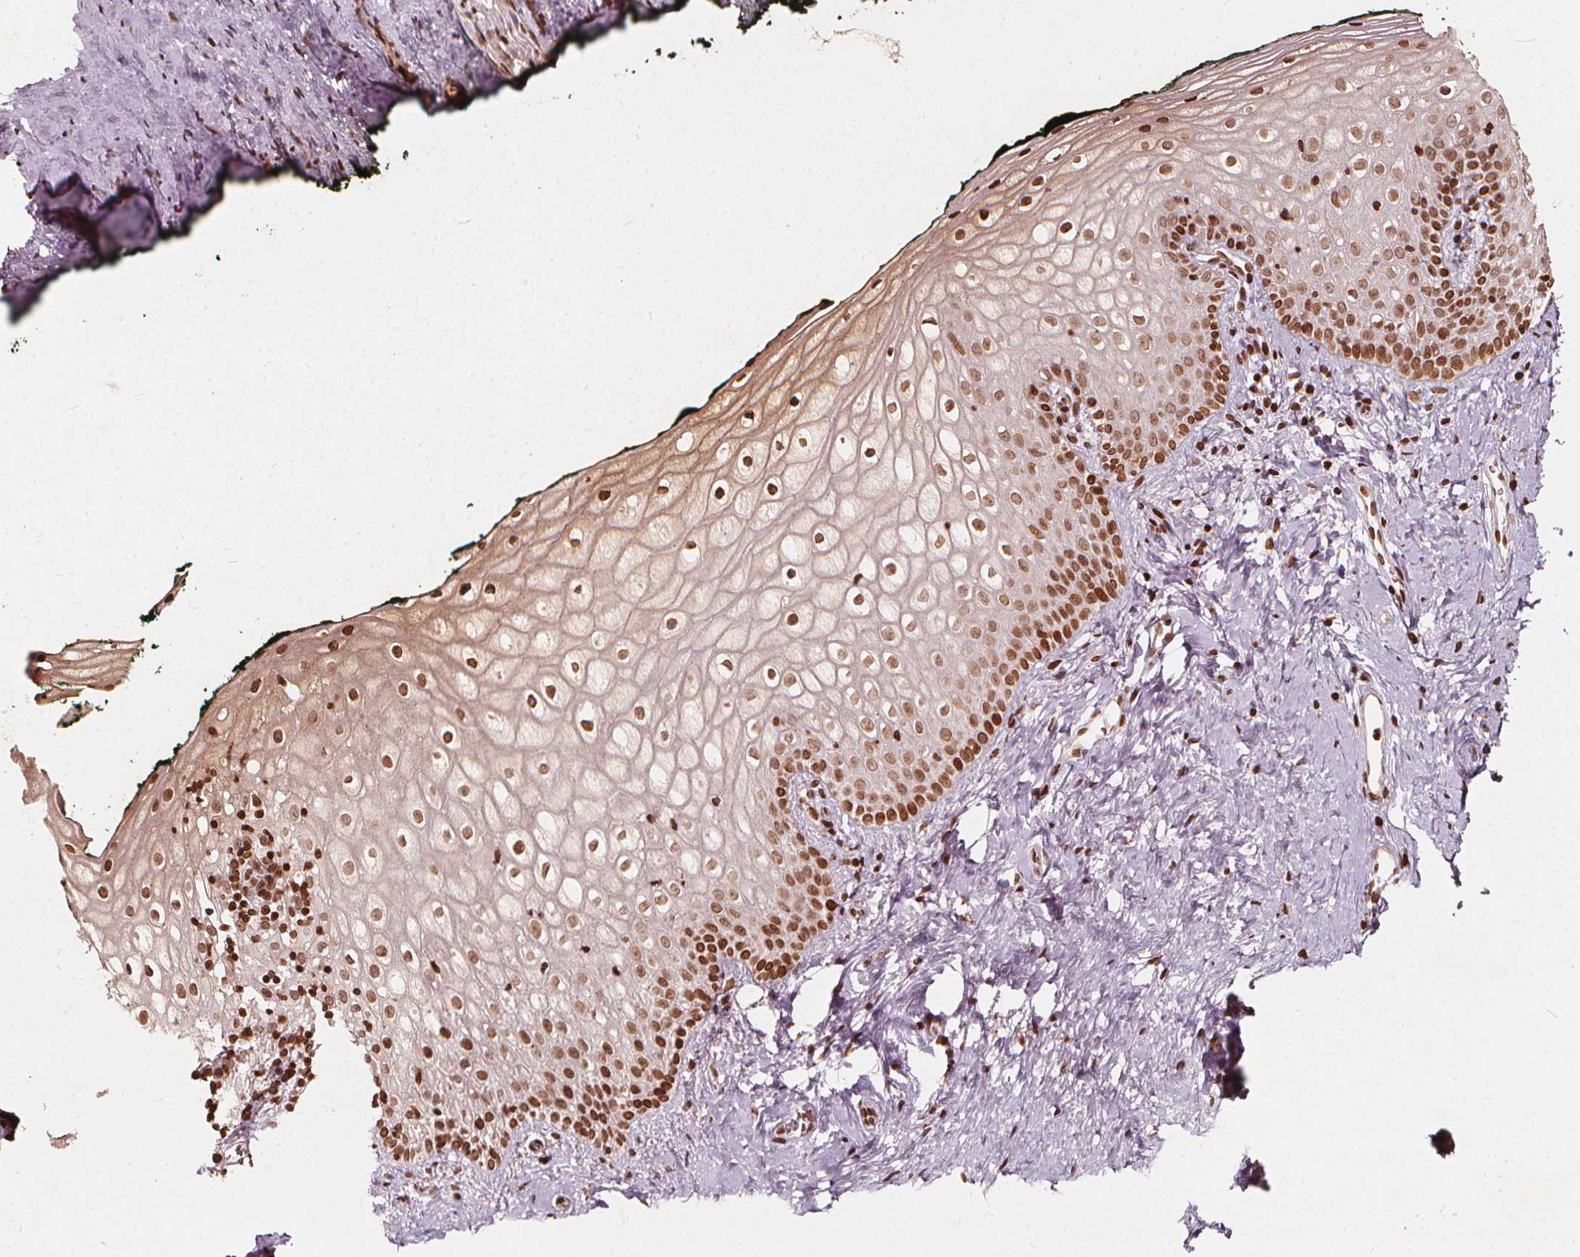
{"staining": {"intensity": "moderate", "quantity": ">75%", "location": "nuclear"}, "tissue": "vagina", "cell_type": "Squamous epithelial cells", "image_type": "normal", "snomed": [{"axis": "morphology", "description": "Normal tissue, NOS"}, {"axis": "topography", "description": "Vagina"}], "caption": "A brown stain labels moderate nuclear staining of a protein in squamous epithelial cells of normal human vagina. (DAB = brown stain, brightfield microscopy at high magnification).", "gene": "H3C14", "patient": {"sex": "female", "age": 47}}